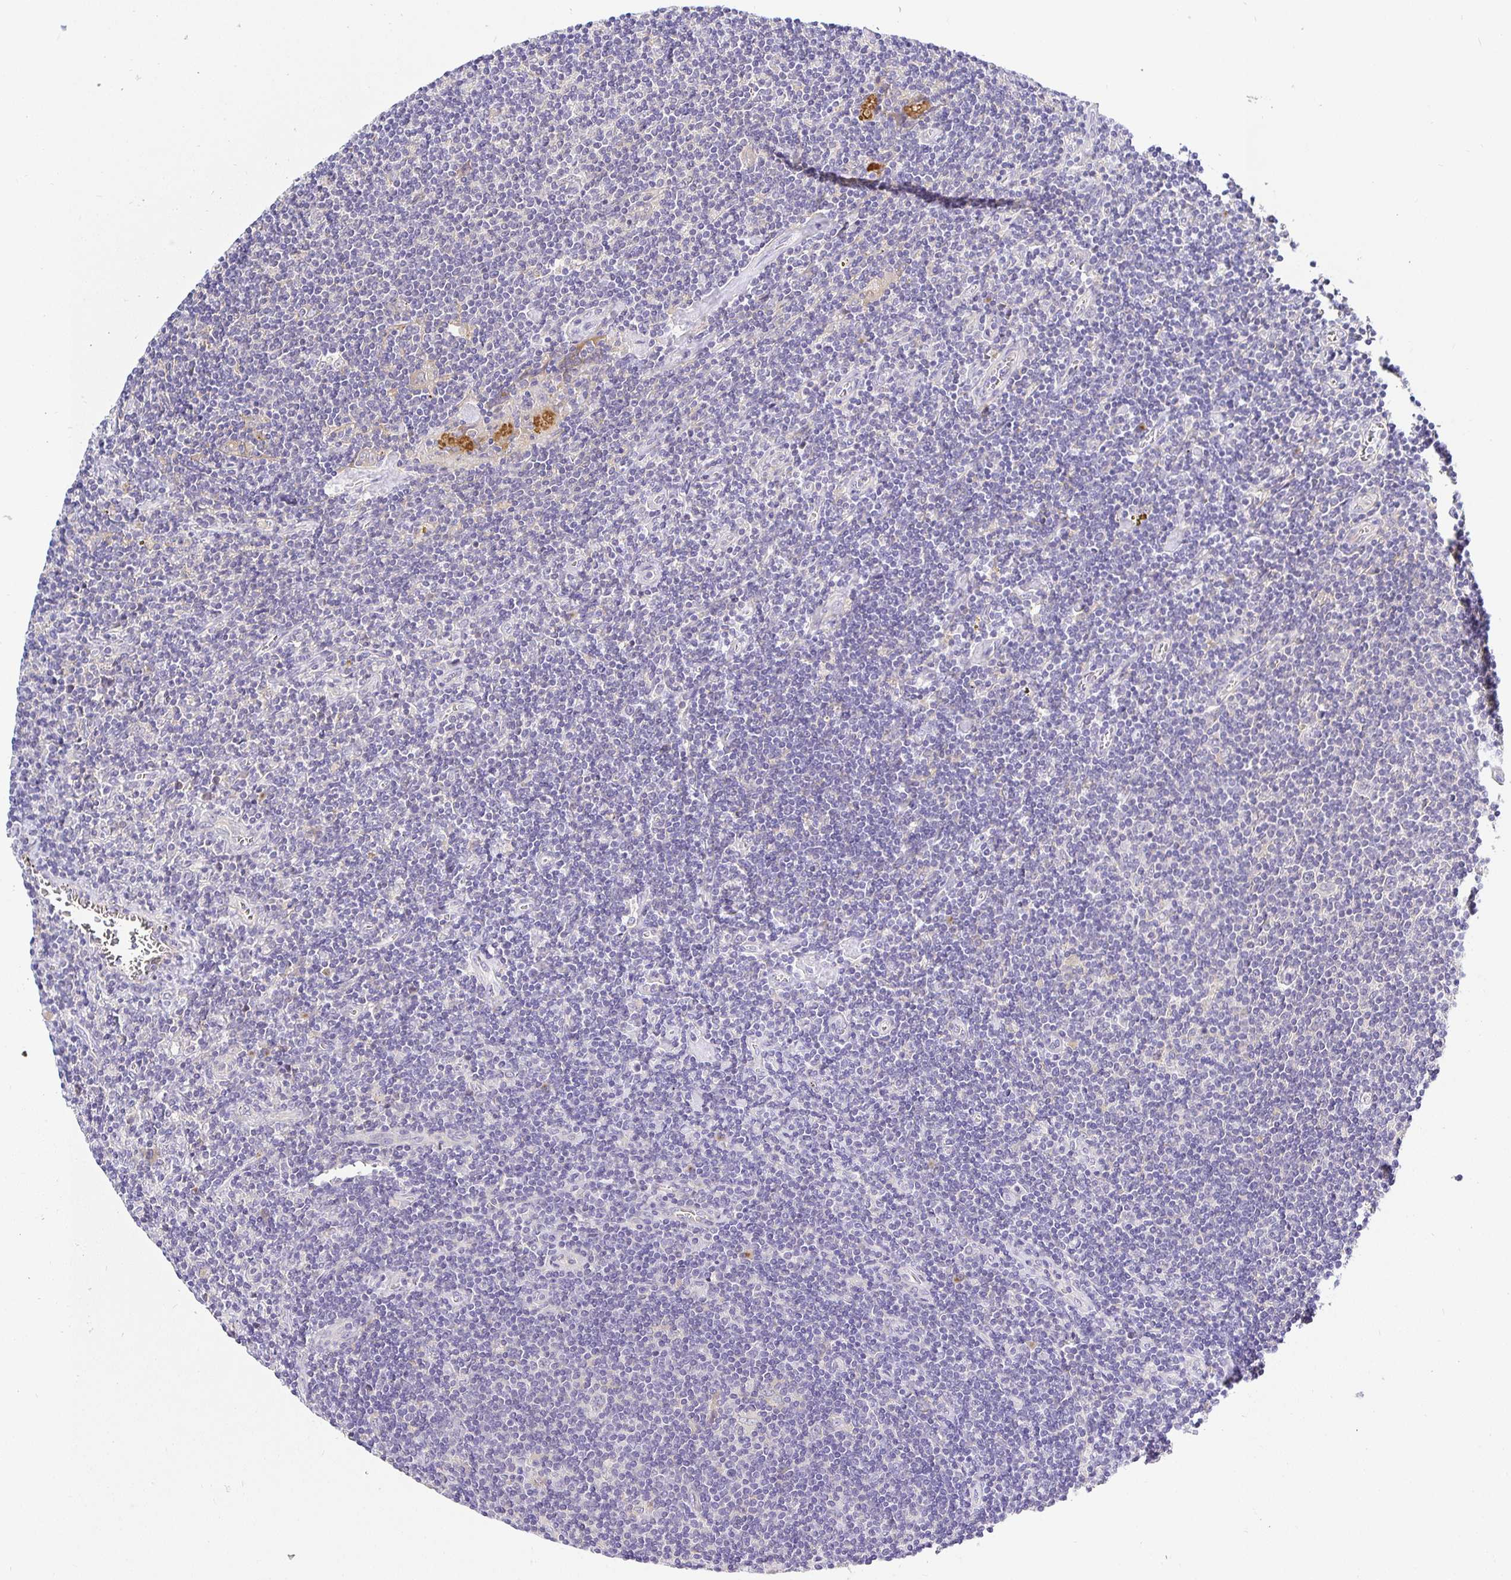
{"staining": {"intensity": "negative", "quantity": "none", "location": "none"}, "tissue": "lymphoma", "cell_type": "Tumor cells", "image_type": "cancer", "snomed": [{"axis": "morphology", "description": "Hodgkin's disease, NOS"}, {"axis": "topography", "description": "Lymph node"}], "caption": "Lymphoma stained for a protein using IHC demonstrates no positivity tumor cells.", "gene": "OPALIN", "patient": {"sex": "male", "age": 40}}